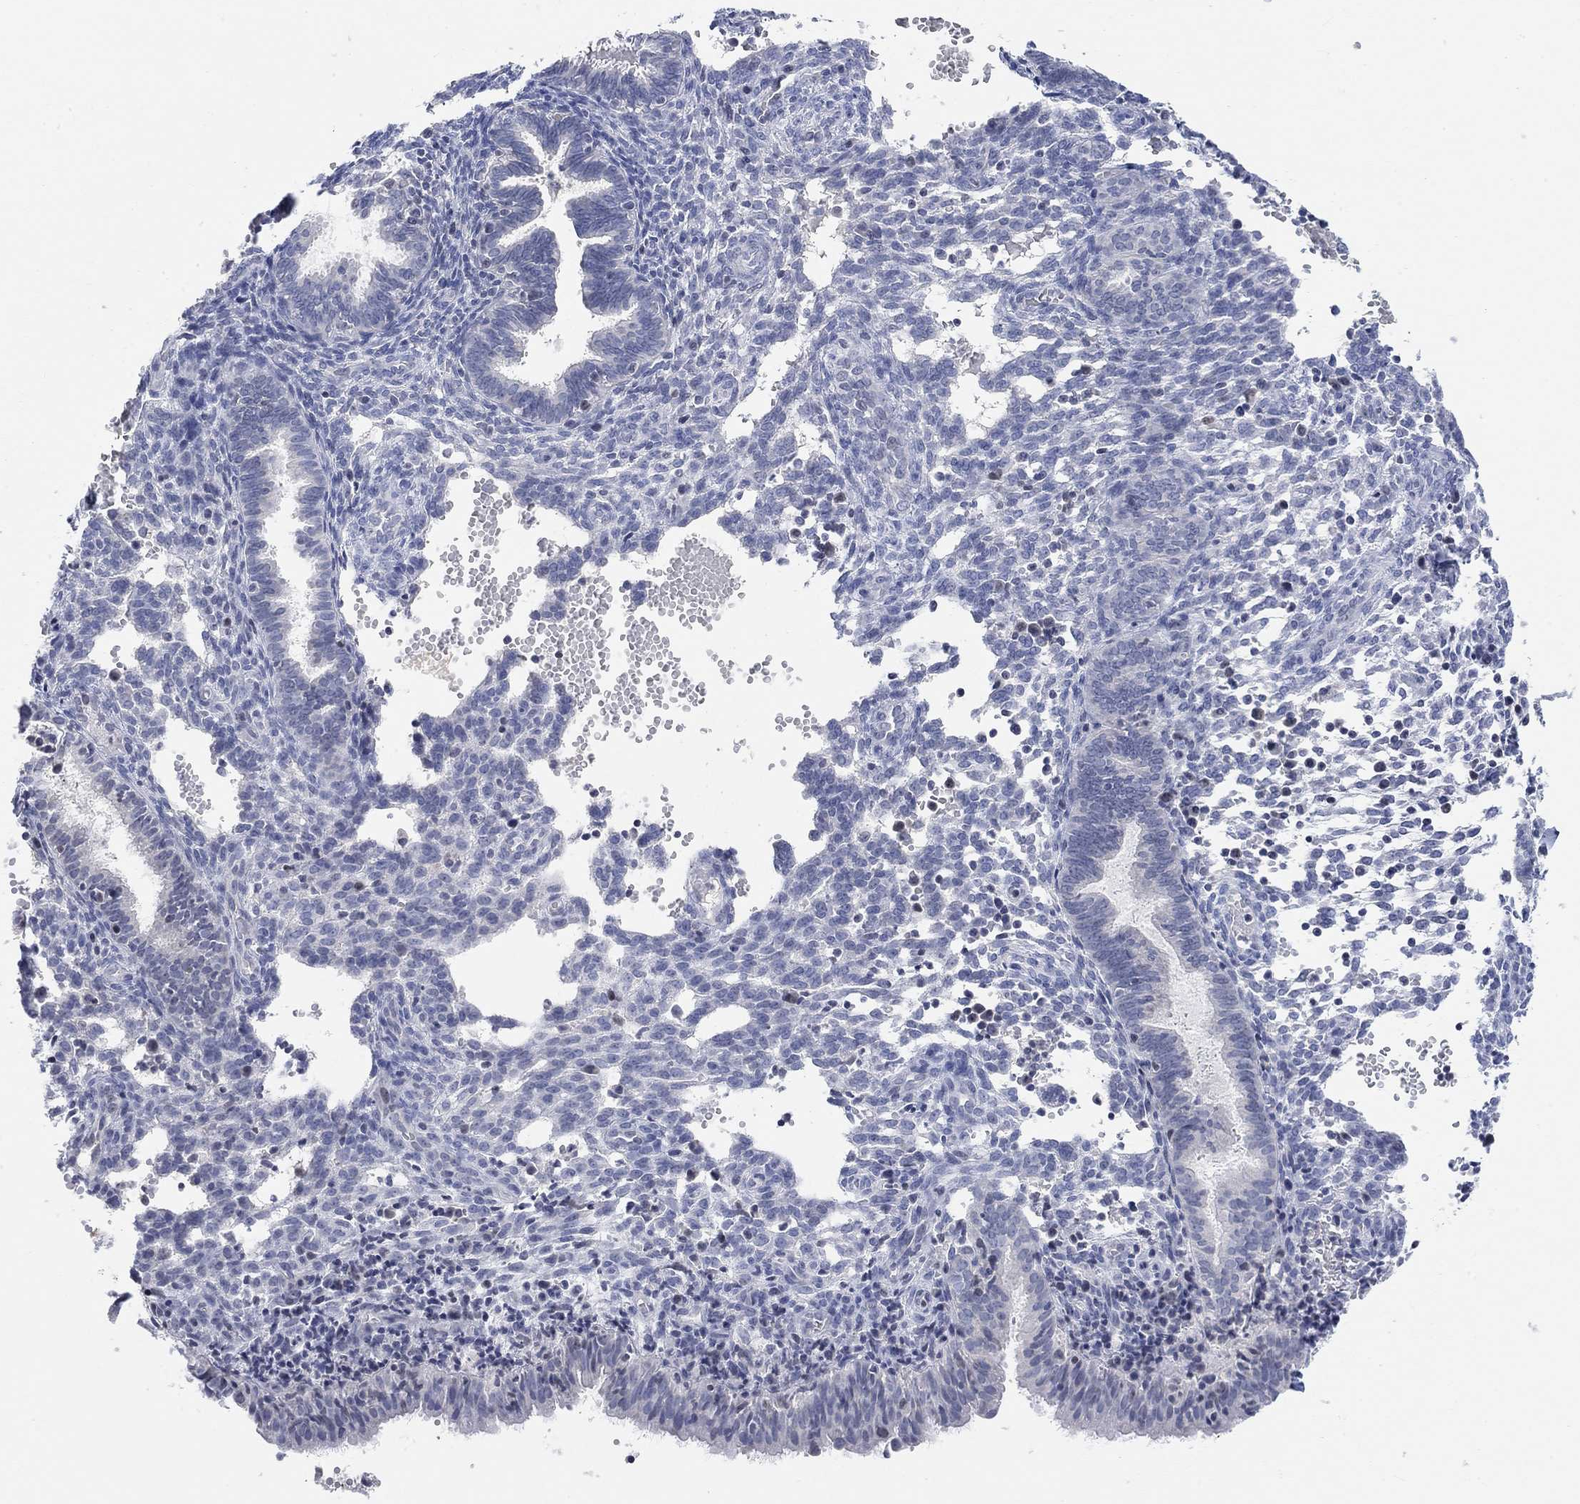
{"staining": {"intensity": "negative", "quantity": "none", "location": "none"}, "tissue": "endometrium", "cell_type": "Cells in endometrial stroma", "image_type": "normal", "snomed": [{"axis": "morphology", "description": "Normal tissue, NOS"}, {"axis": "topography", "description": "Endometrium"}], "caption": "Cells in endometrial stroma show no significant protein expression in benign endometrium. (Stains: DAB immunohistochemistry (IHC) with hematoxylin counter stain, Microscopy: brightfield microscopy at high magnification).", "gene": "ATP6V1E2", "patient": {"sex": "female", "age": 42}}